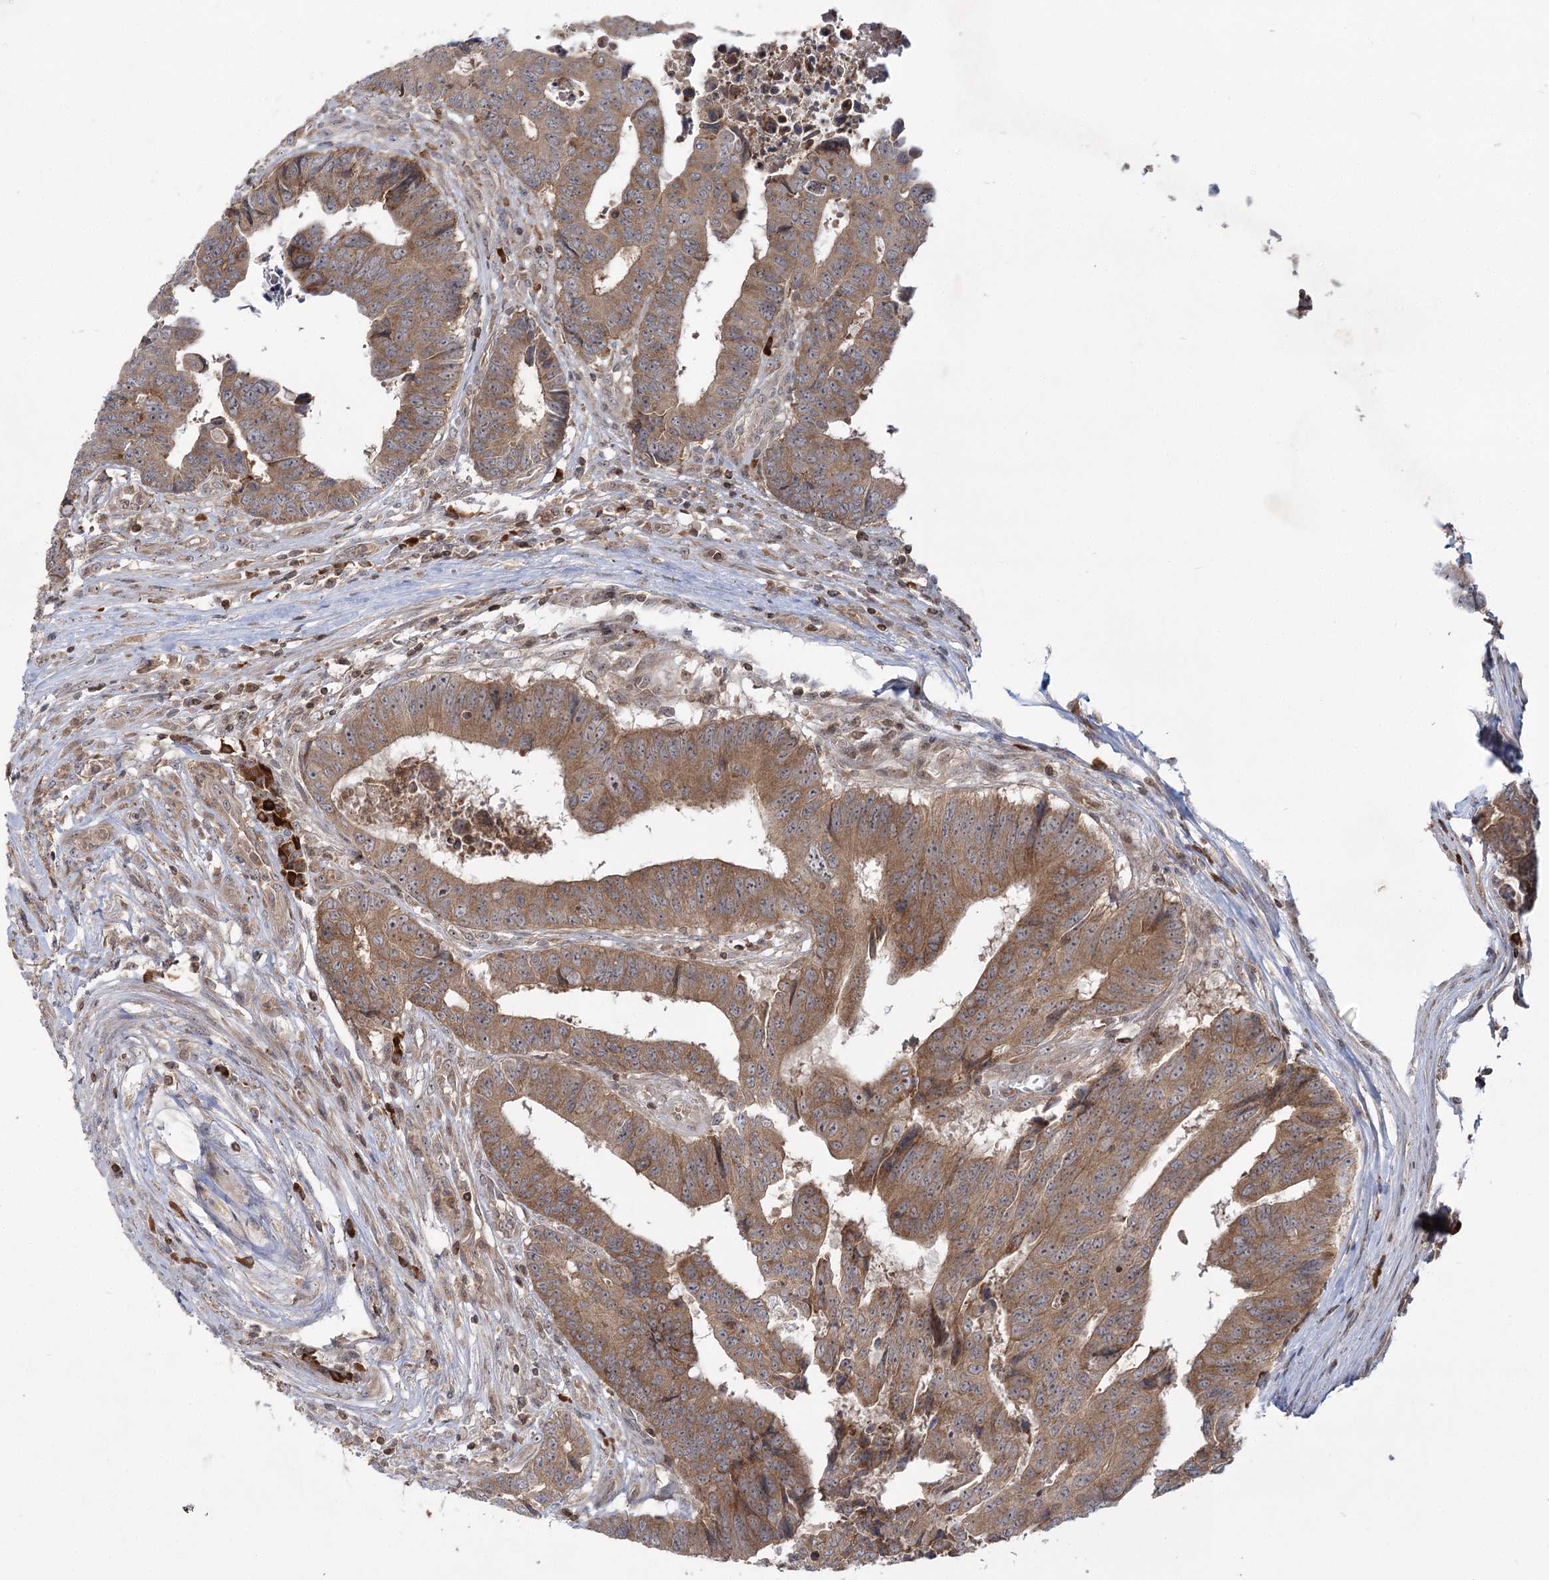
{"staining": {"intensity": "moderate", "quantity": ">75%", "location": "cytoplasmic/membranous"}, "tissue": "colorectal cancer", "cell_type": "Tumor cells", "image_type": "cancer", "snomed": [{"axis": "morphology", "description": "Adenocarcinoma, NOS"}, {"axis": "topography", "description": "Rectum"}], "caption": "Colorectal cancer stained with immunohistochemistry demonstrates moderate cytoplasmic/membranous positivity in approximately >75% of tumor cells. Immunohistochemistry (ihc) stains the protein of interest in brown and the nuclei are stained blue.", "gene": "SYTL1", "patient": {"sex": "male", "age": 84}}